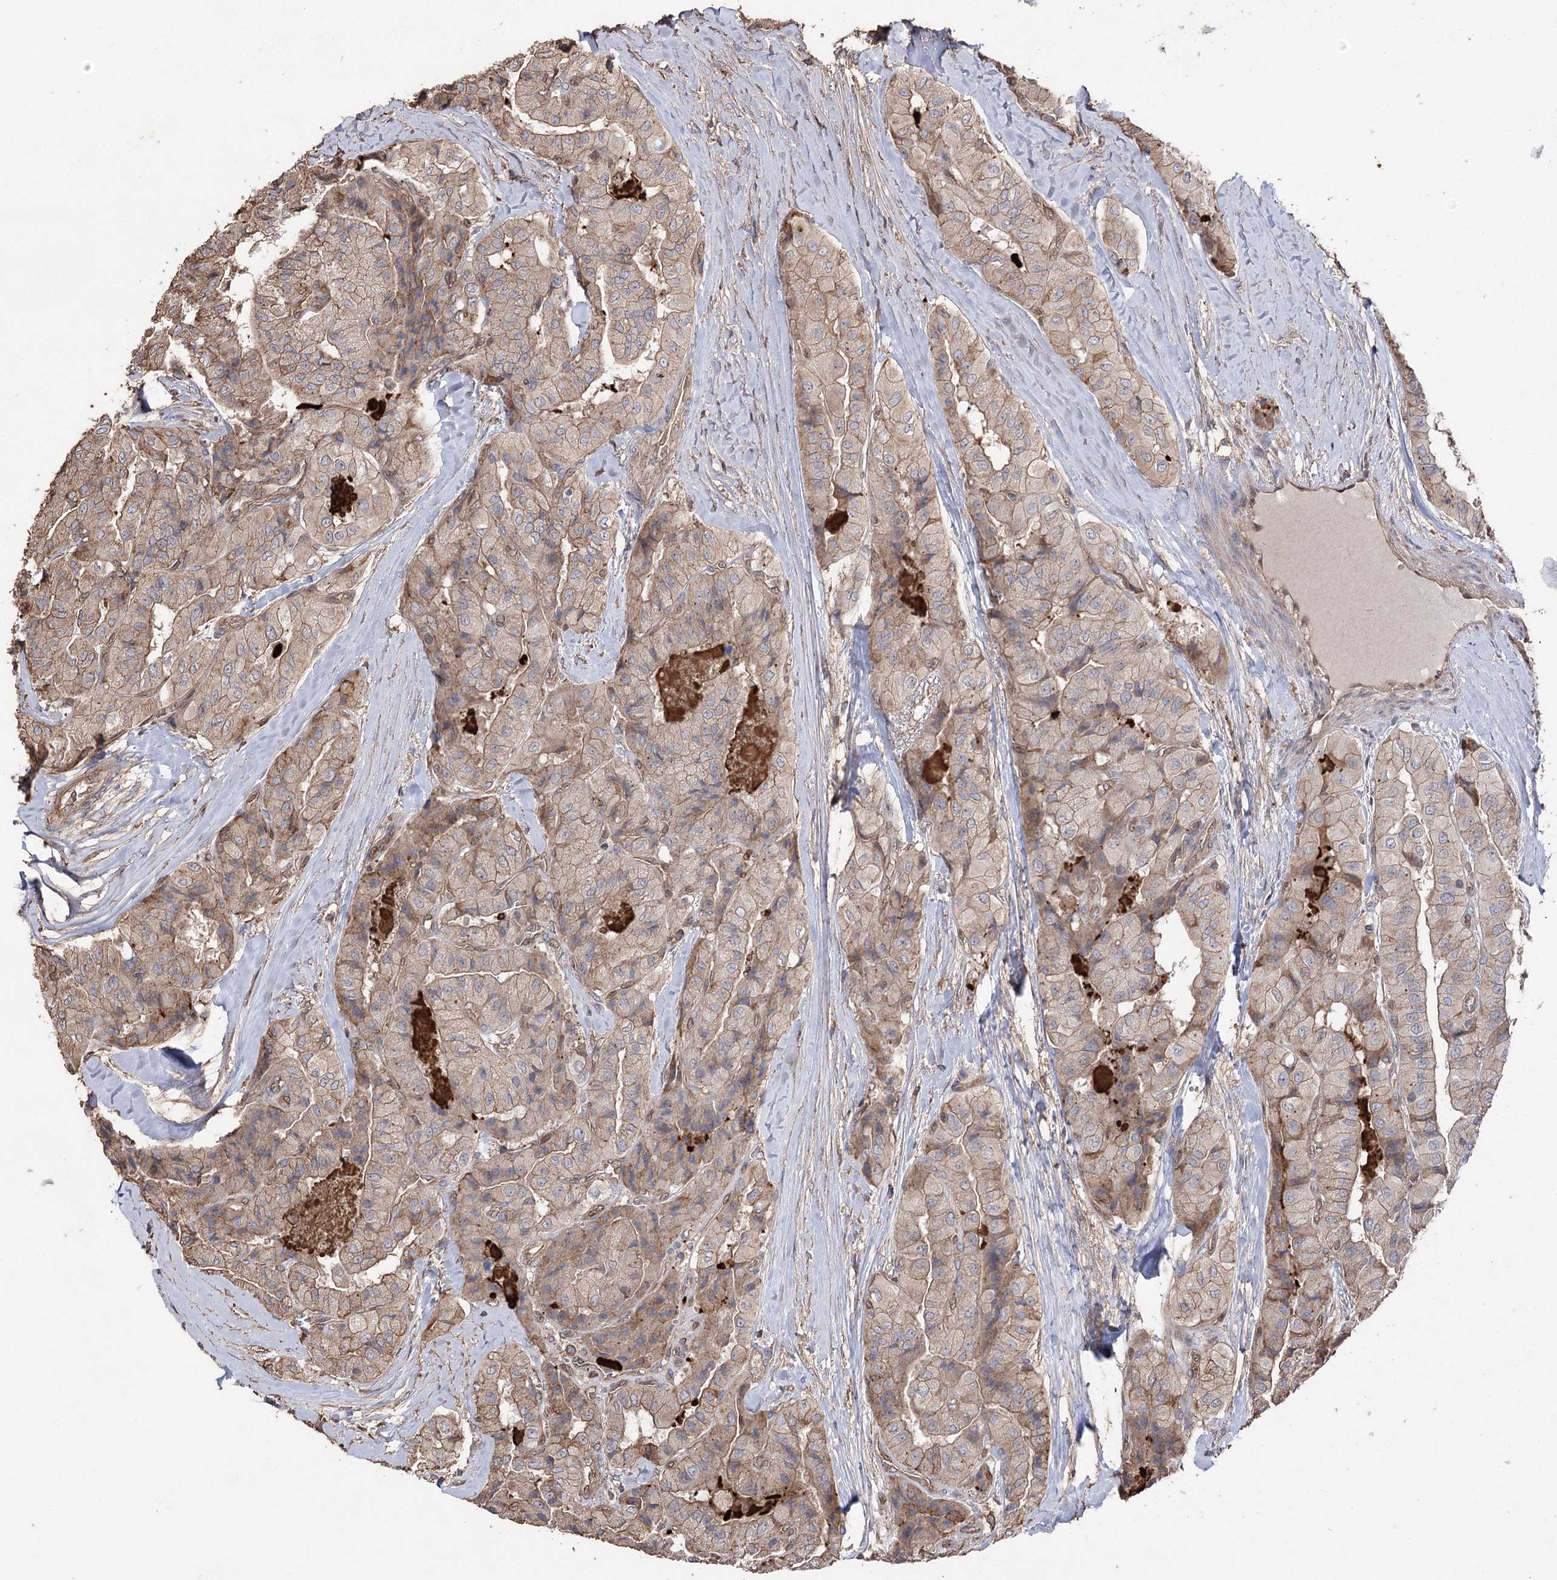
{"staining": {"intensity": "weak", "quantity": ">75%", "location": "cytoplasmic/membranous"}, "tissue": "thyroid cancer", "cell_type": "Tumor cells", "image_type": "cancer", "snomed": [{"axis": "morphology", "description": "Papillary adenocarcinoma, NOS"}, {"axis": "topography", "description": "Thyroid gland"}], "caption": "Brown immunohistochemical staining in thyroid papillary adenocarcinoma reveals weak cytoplasmic/membranous staining in about >75% of tumor cells.", "gene": "FAM13B", "patient": {"sex": "female", "age": 59}}